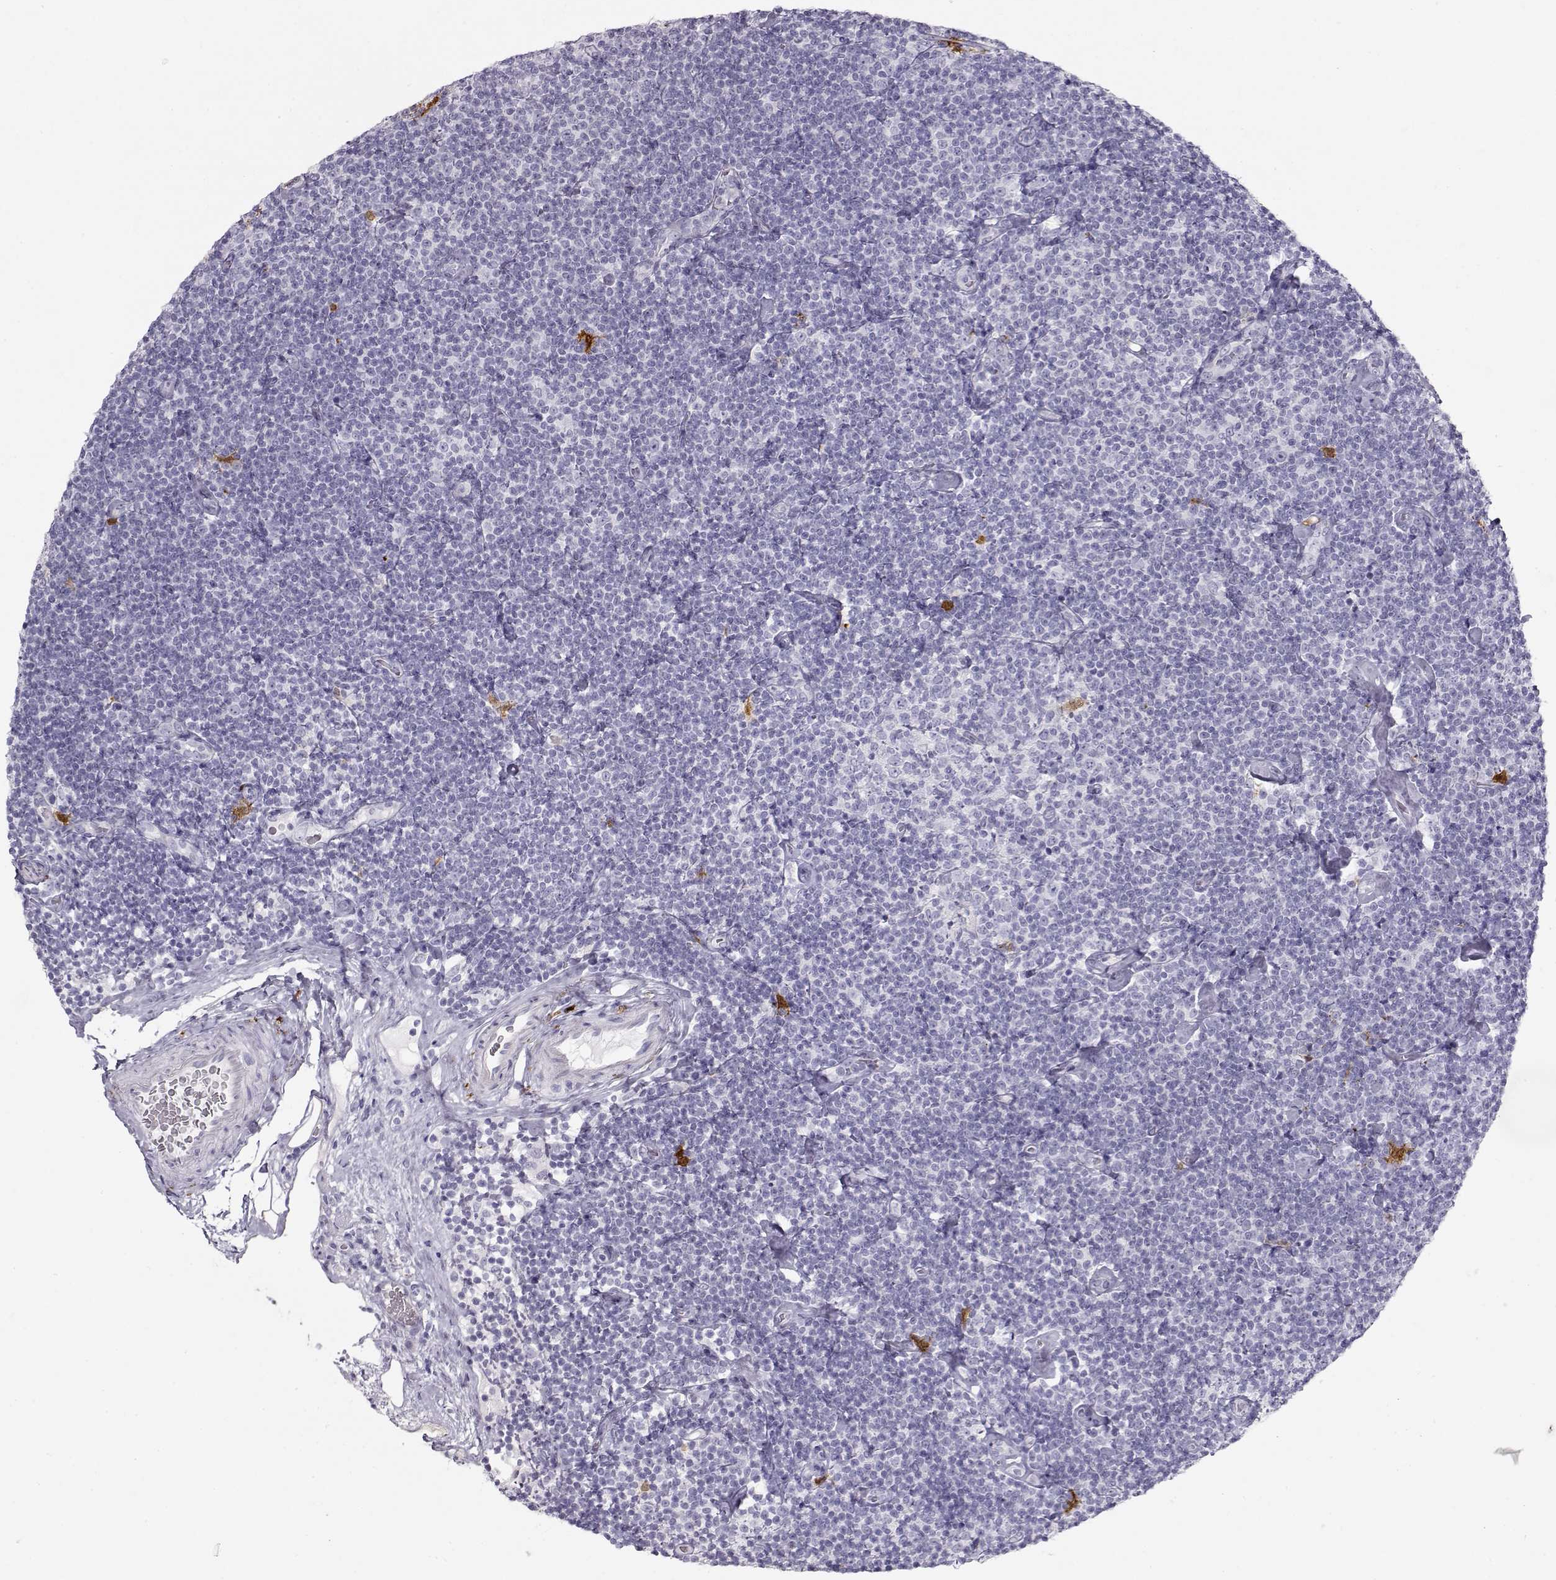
{"staining": {"intensity": "negative", "quantity": "none", "location": "none"}, "tissue": "lymphoma", "cell_type": "Tumor cells", "image_type": "cancer", "snomed": [{"axis": "morphology", "description": "Malignant lymphoma, non-Hodgkin's type, Low grade"}, {"axis": "topography", "description": "Lymph node"}], "caption": "High magnification brightfield microscopy of lymphoma stained with DAB (brown) and counterstained with hematoxylin (blue): tumor cells show no significant positivity. Brightfield microscopy of IHC stained with DAB (3,3'-diaminobenzidine) (brown) and hematoxylin (blue), captured at high magnification.", "gene": "S100B", "patient": {"sex": "male", "age": 81}}